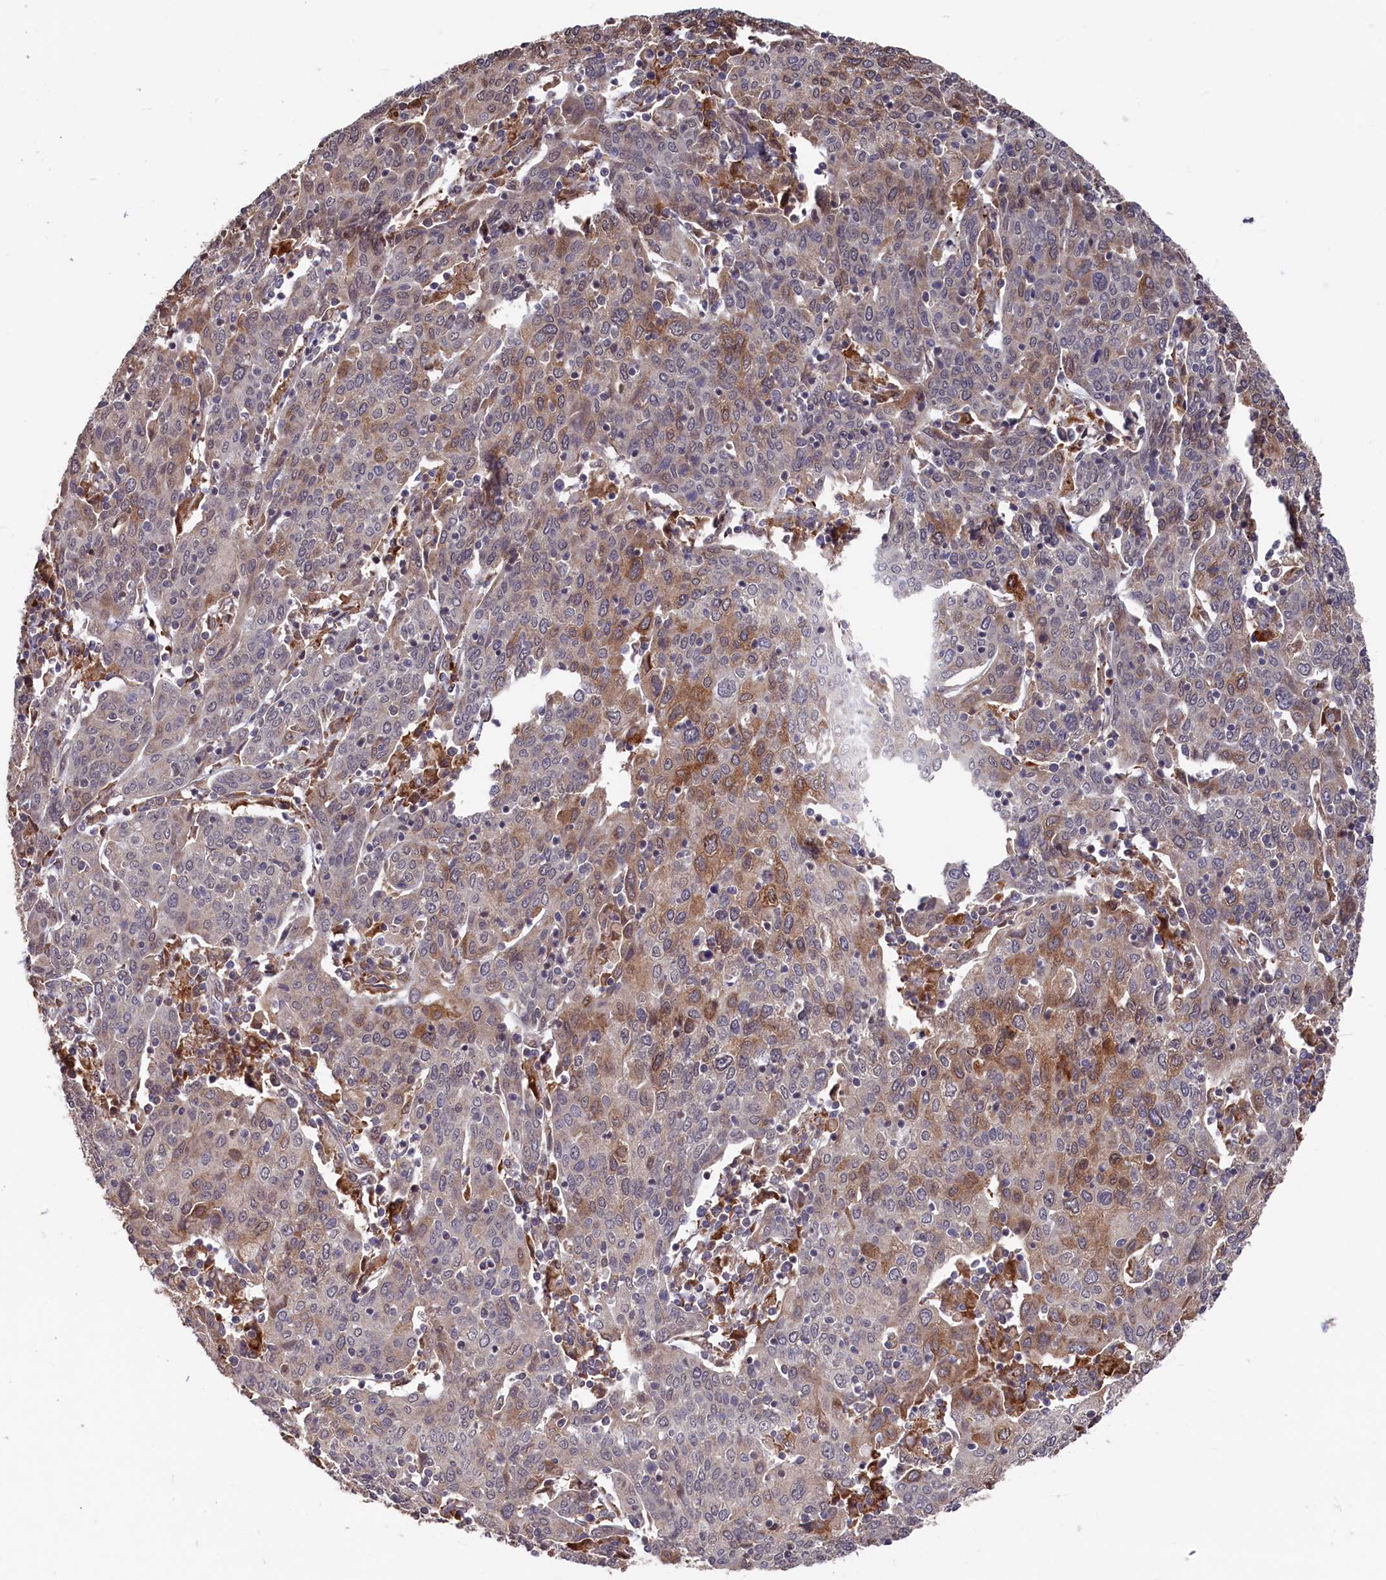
{"staining": {"intensity": "moderate", "quantity": "<25%", "location": "cytoplasmic/membranous"}, "tissue": "cervical cancer", "cell_type": "Tumor cells", "image_type": "cancer", "snomed": [{"axis": "morphology", "description": "Squamous cell carcinoma, NOS"}, {"axis": "topography", "description": "Cervix"}], "caption": "About <25% of tumor cells in cervical cancer reveal moderate cytoplasmic/membranous protein positivity as visualized by brown immunohistochemical staining.", "gene": "SLC12A4", "patient": {"sex": "female", "age": 67}}